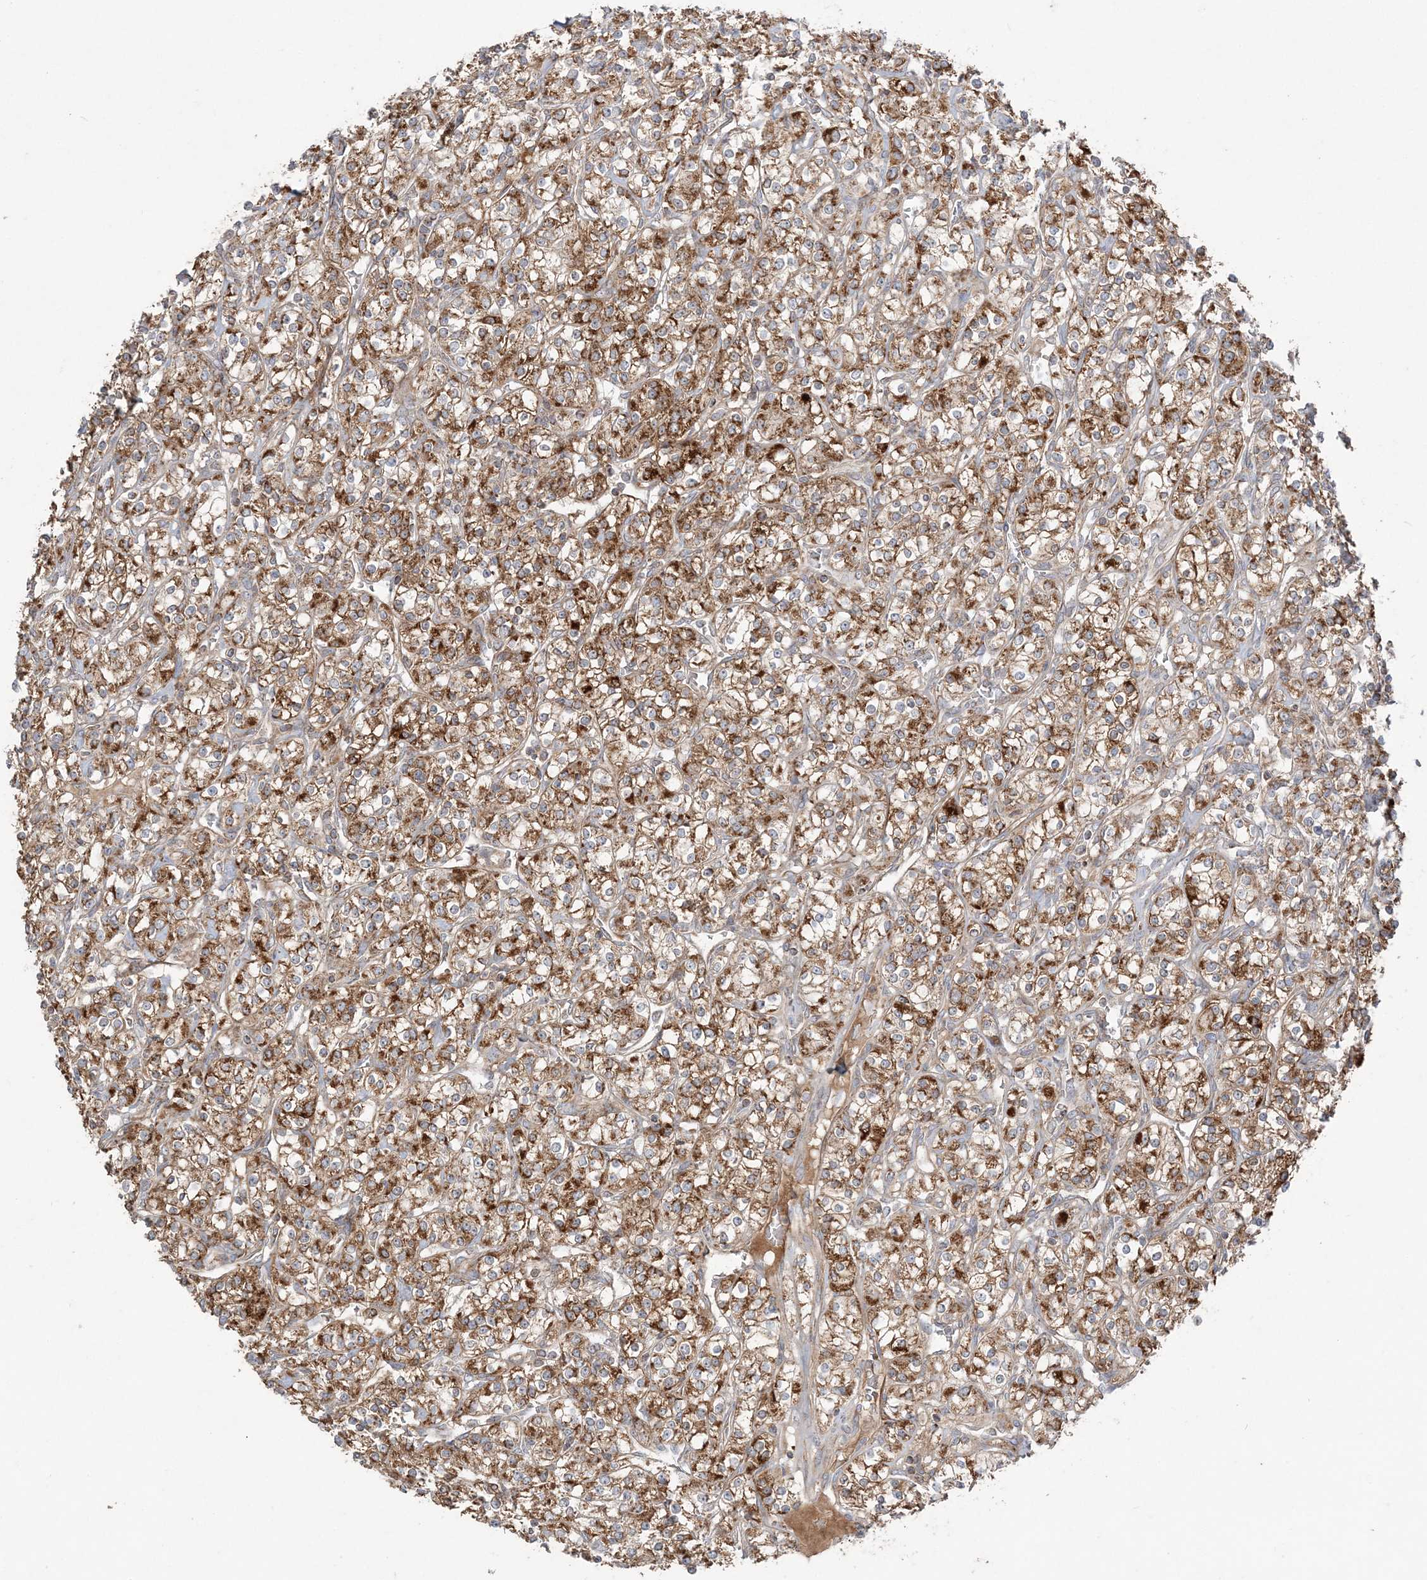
{"staining": {"intensity": "moderate", "quantity": ">75%", "location": "cytoplasmic/membranous"}, "tissue": "renal cancer", "cell_type": "Tumor cells", "image_type": "cancer", "snomed": [{"axis": "morphology", "description": "Adenocarcinoma, NOS"}, {"axis": "topography", "description": "Kidney"}], "caption": "Immunohistochemical staining of human renal adenocarcinoma shows medium levels of moderate cytoplasmic/membranous positivity in about >75% of tumor cells.", "gene": "SCLT1", "patient": {"sex": "male", "age": 77}}